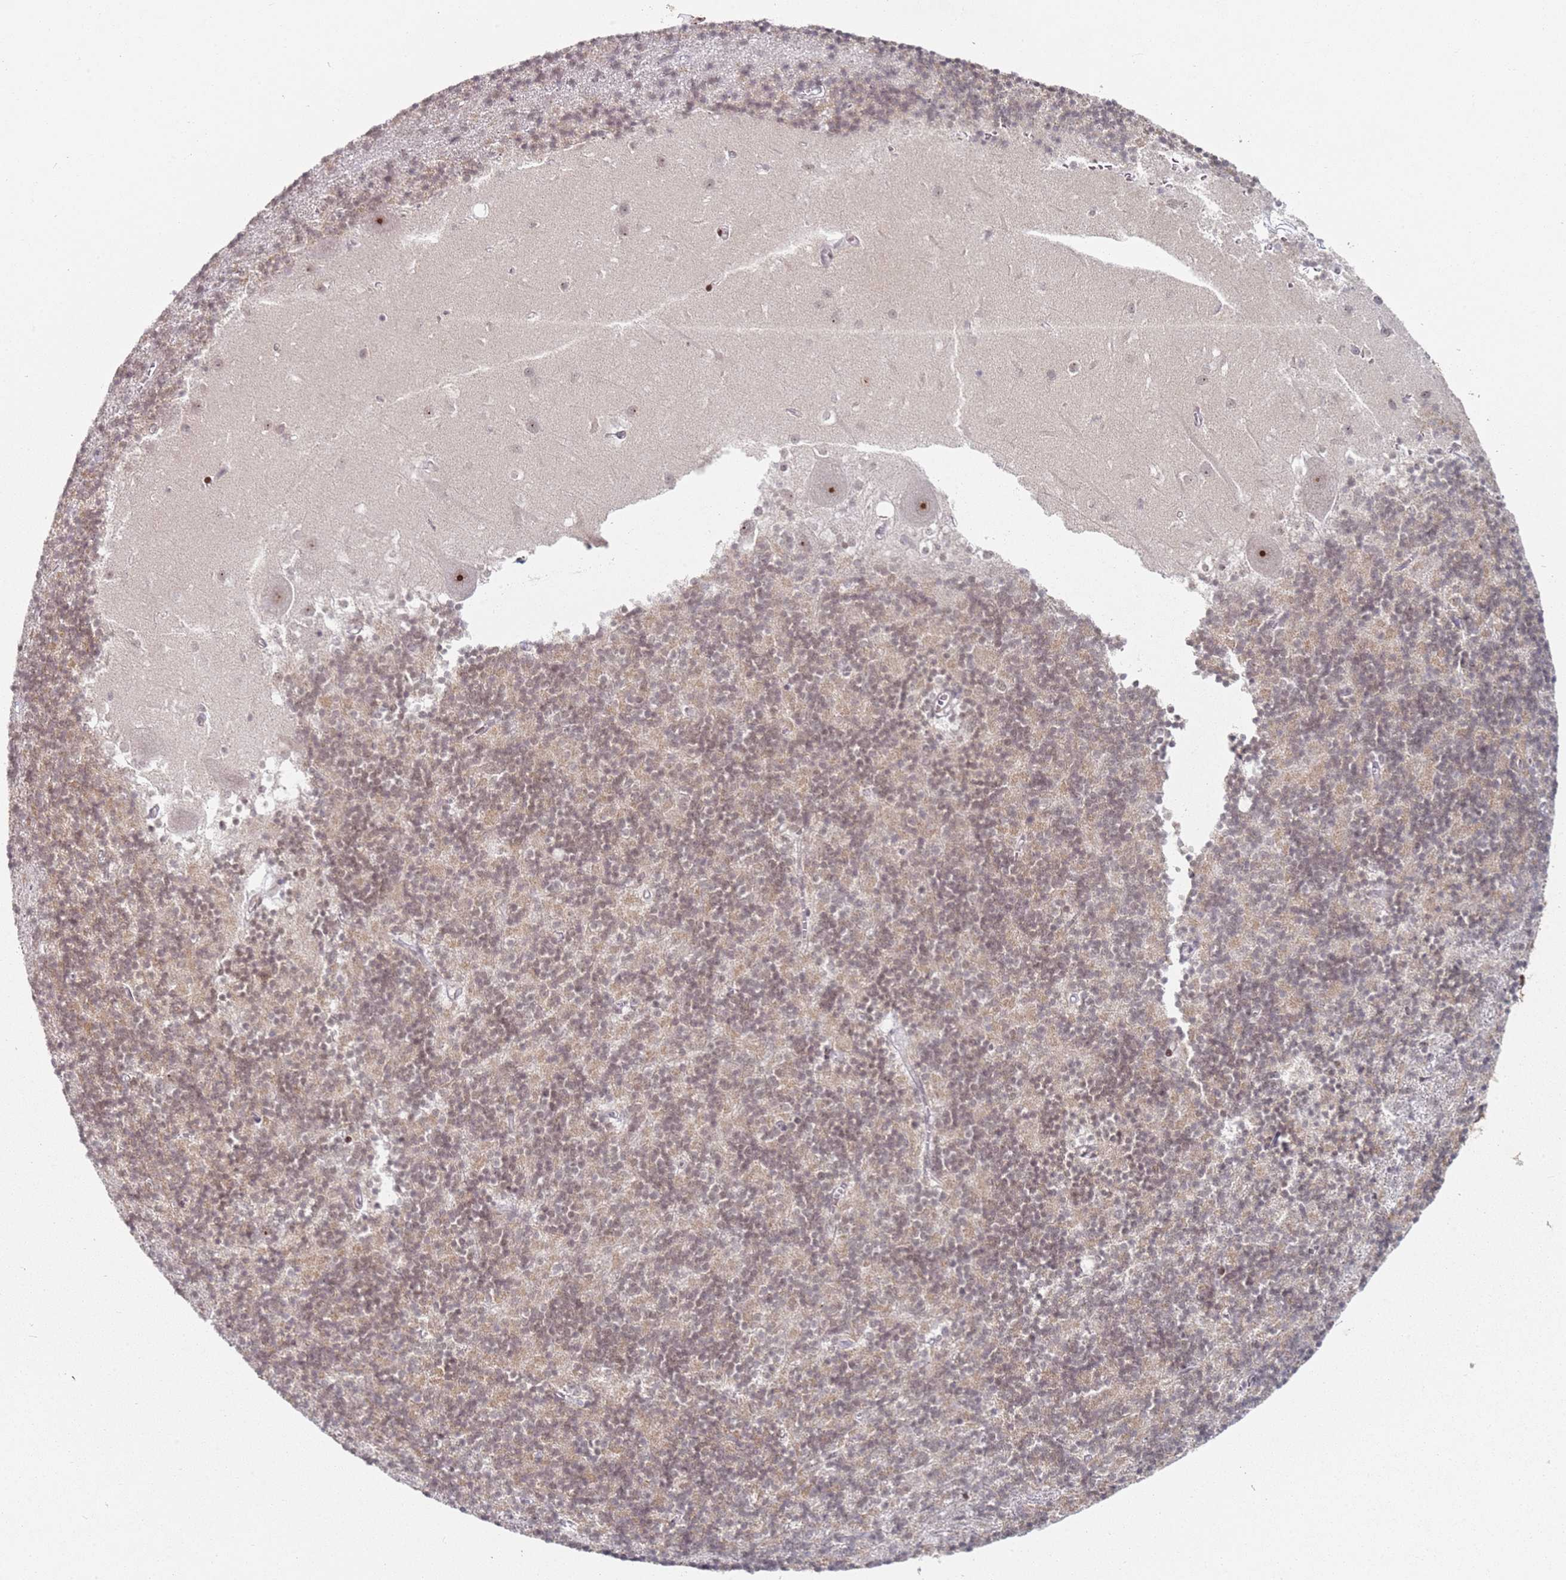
{"staining": {"intensity": "moderate", "quantity": "25%-75%", "location": "cytoplasmic/membranous,nuclear"}, "tissue": "cerebellum", "cell_type": "Cells in granular layer", "image_type": "normal", "snomed": [{"axis": "morphology", "description": "Normal tissue, NOS"}, {"axis": "topography", "description": "Cerebellum"}], "caption": "A photomicrograph showing moderate cytoplasmic/membranous,nuclear expression in about 25%-75% of cells in granular layer in benign cerebellum, as visualized by brown immunohistochemical staining.", "gene": "ATF6B", "patient": {"sex": "male", "age": 54}}